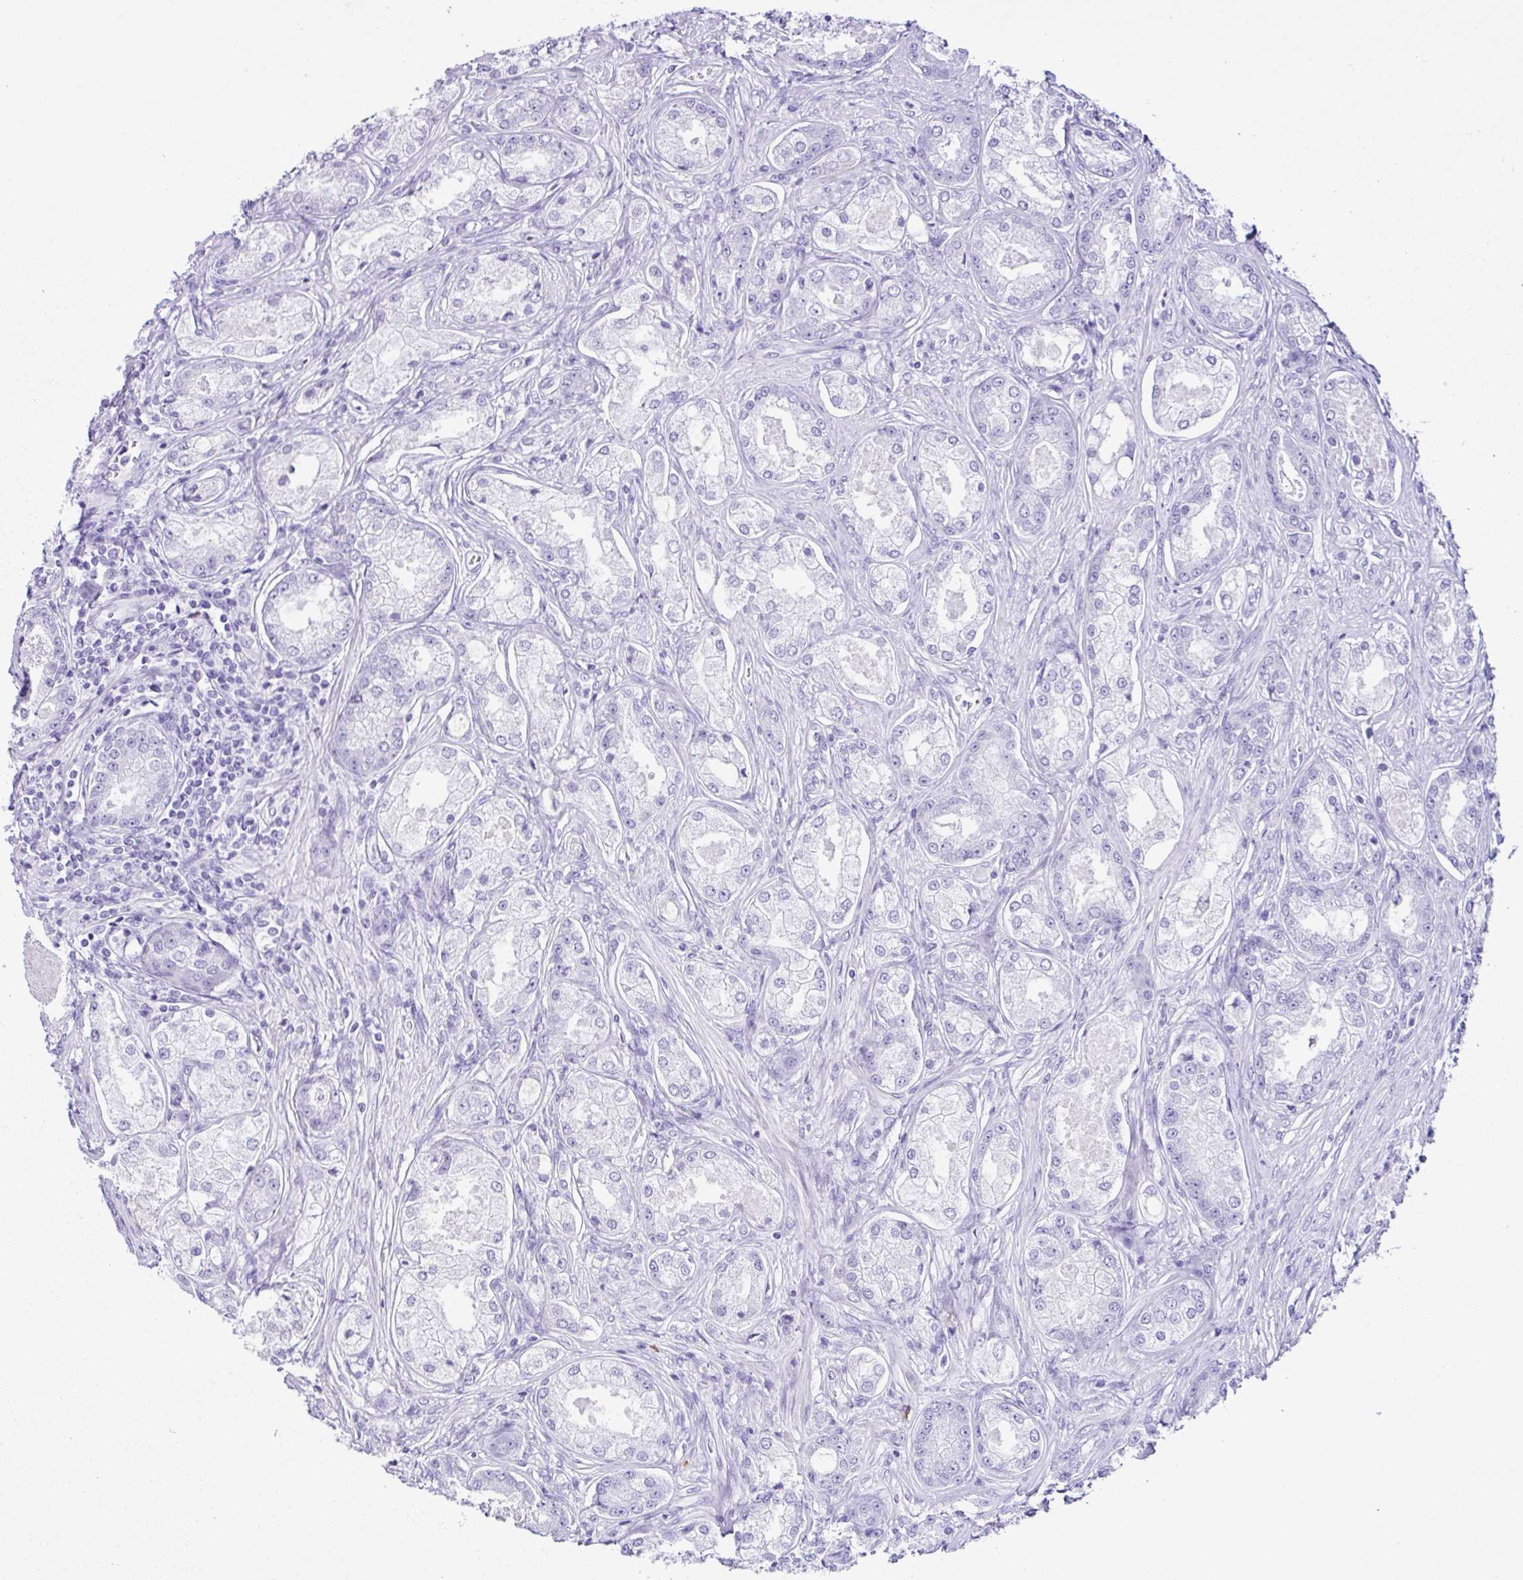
{"staining": {"intensity": "negative", "quantity": "none", "location": "none"}, "tissue": "prostate cancer", "cell_type": "Tumor cells", "image_type": "cancer", "snomed": [{"axis": "morphology", "description": "Adenocarcinoma, Low grade"}, {"axis": "topography", "description": "Prostate"}], "caption": "This is an immunohistochemistry (IHC) image of prostate low-grade adenocarcinoma. There is no positivity in tumor cells.", "gene": "PIGF", "patient": {"sex": "male", "age": 68}}